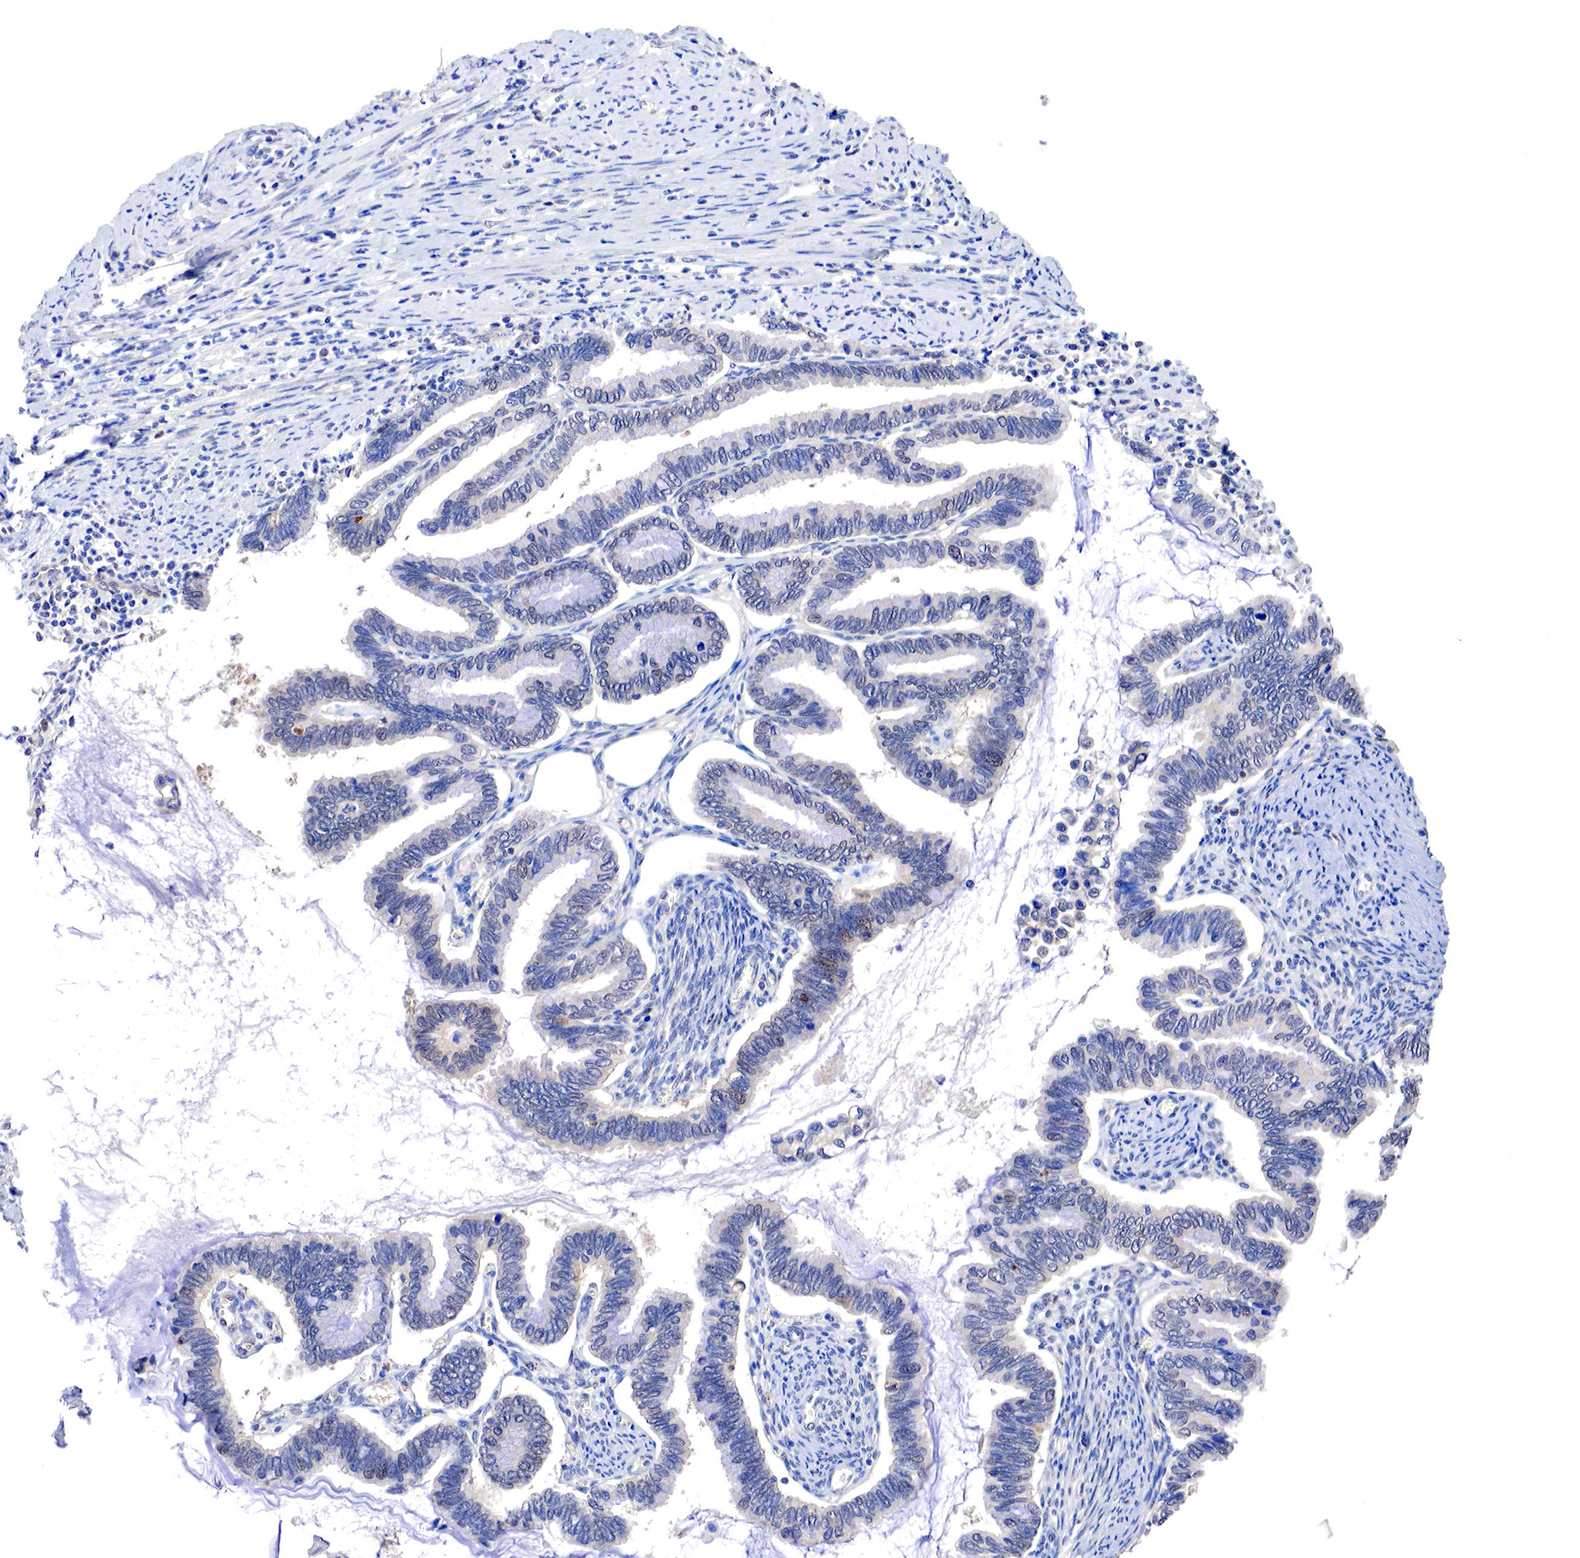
{"staining": {"intensity": "weak", "quantity": "<25%", "location": "cytoplasmic/membranous"}, "tissue": "cervical cancer", "cell_type": "Tumor cells", "image_type": "cancer", "snomed": [{"axis": "morphology", "description": "Adenocarcinoma, NOS"}, {"axis": "topography", "description": "Cervix"}], "caption": "IHC of human cervical cancer reveals no staining in tumor cells.", "gene": "PABIR2", "patient": {"sex": "female", "age": 49}}